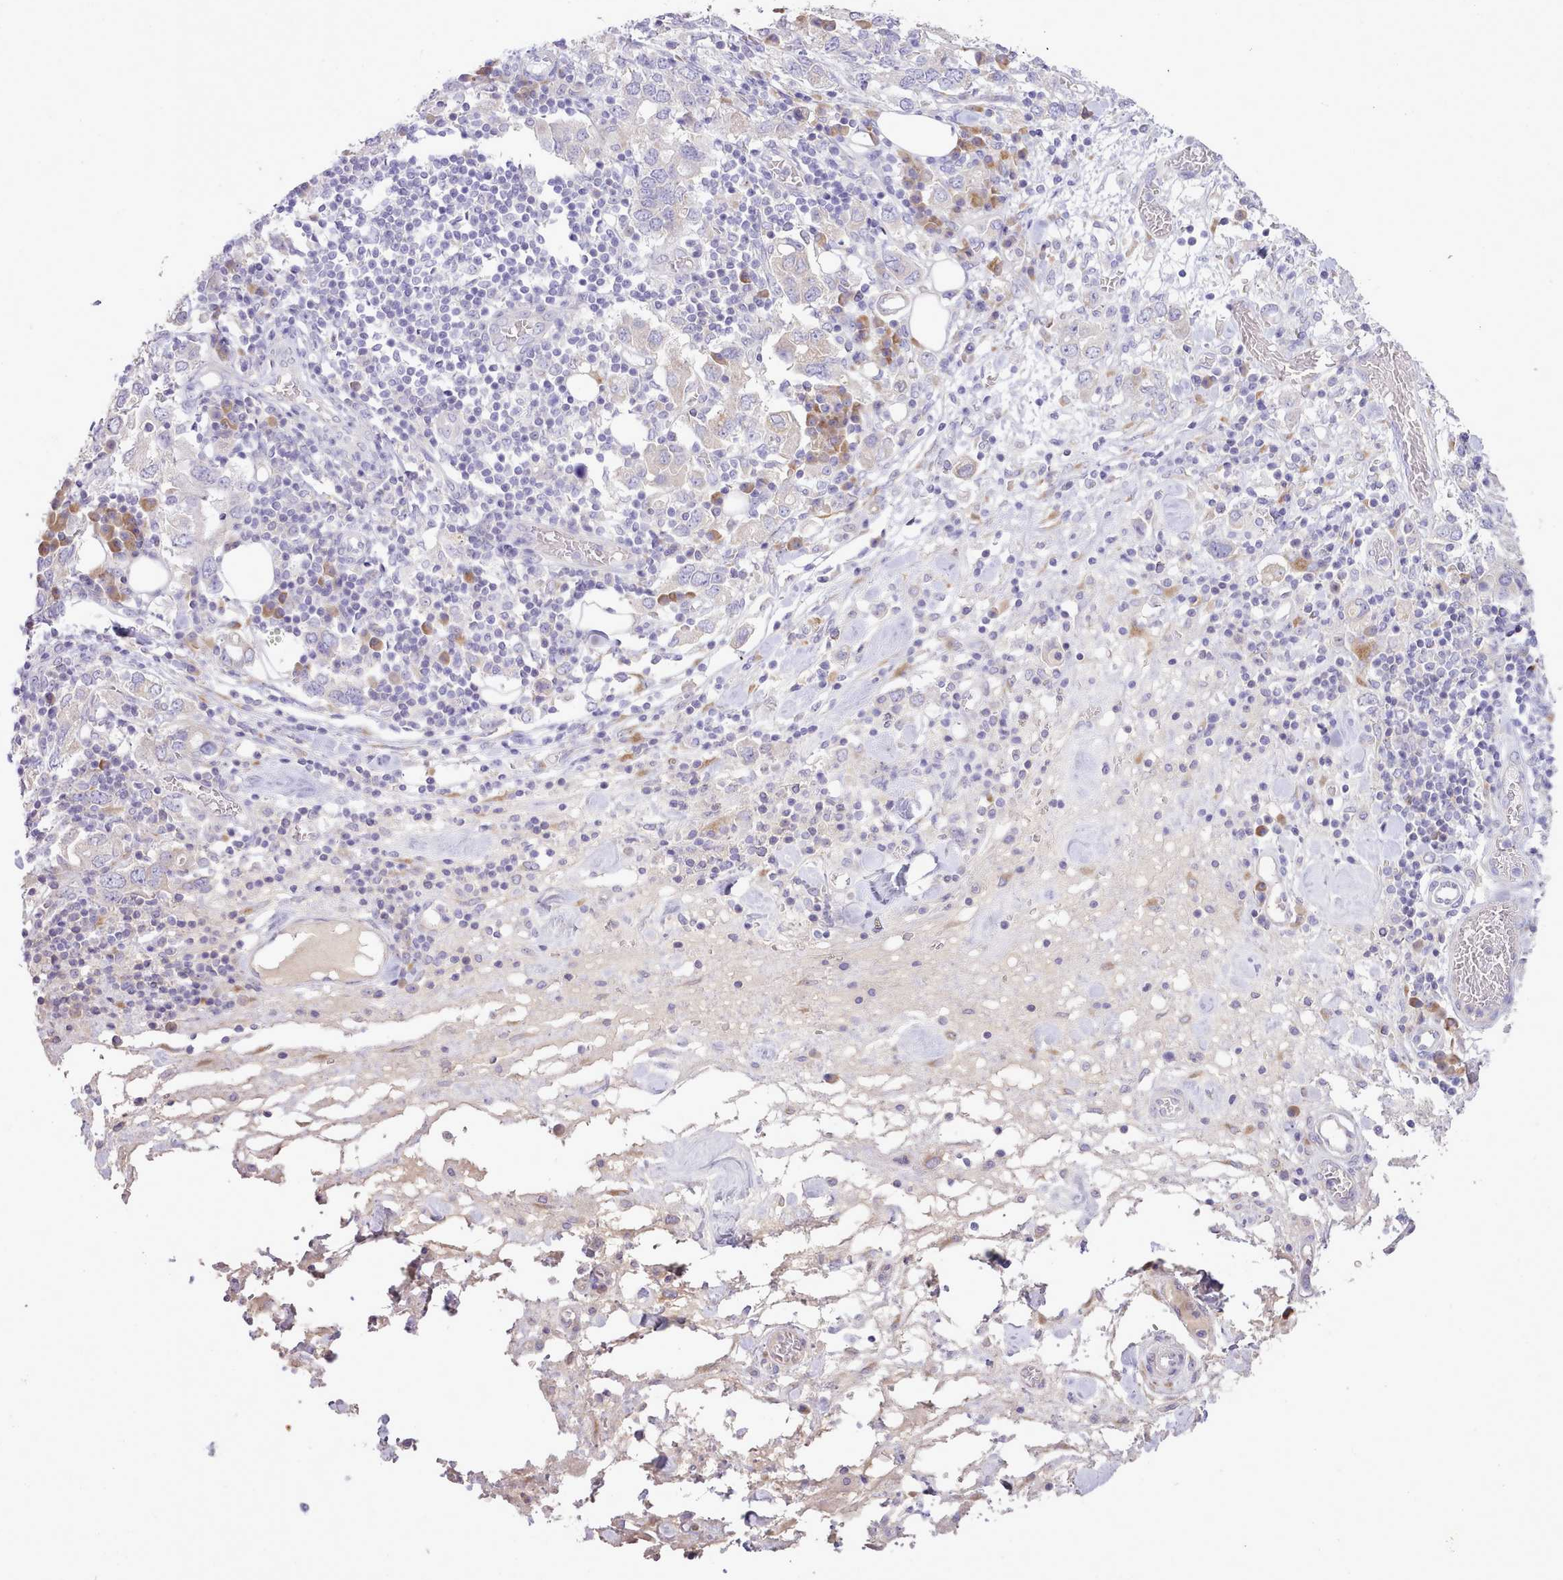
{"staining": {"intensity": "negative", "quantity": "none", "location": "none"}, "tissue": "stomach cancer", "cell_type": "Tumor cells", "image_type": "cancer", "snomed": [{"axis": "morphology", "description": "Adenocarcinoma, NOS"}, {"axis": "topography", "description": "Stomach, upper"}, {"axis": "topography", "description": "Stomach"}], "caption": "IHC of adenocarcinoma (stomach) displays no positivity in tumor cells.", "gene": "CCL1", "patient": {"sex": "male", "age": 62}}